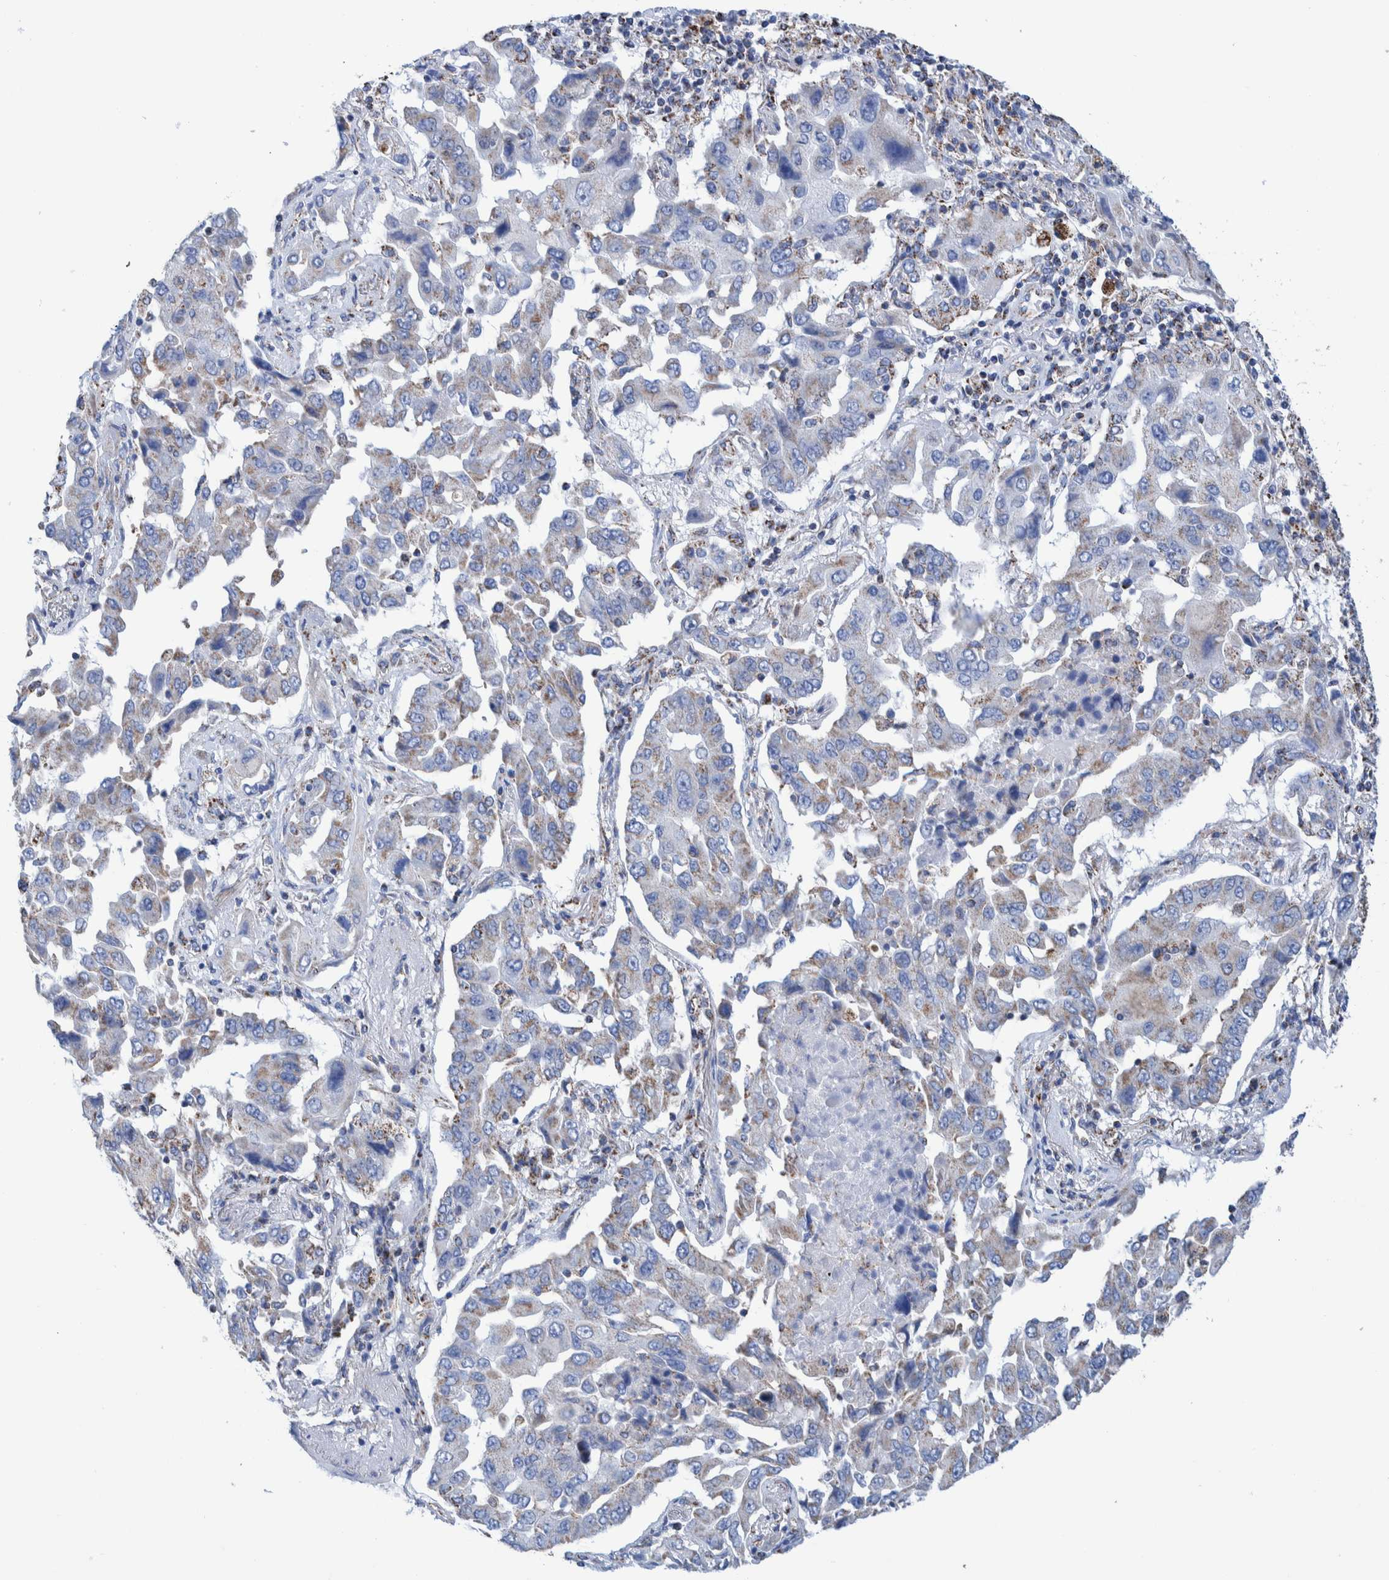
{"staining": {"intensity": "moderate", "quantity": "25%-75%", "location": "cytoplasmic/membranous"}, "tissue": "lung cancer", "cell_type": "Tumor cells", "image_type": "cancer", "snomed": [{"axis": "morphology", "description": "Adenocarcinoma, NOS"}, {"axis": "topography", "description": "Lung"}], "caption": "This micrograph reveals immunohistochemistry (IHC) staining of human lung cancer (adenocarcinoma), with medium moderate cytoplasmic/membranous staining in approximately 25%-75% of tumor cells.", "gene": "DECR1", "patient": {"sex": "female", "age": 65}}